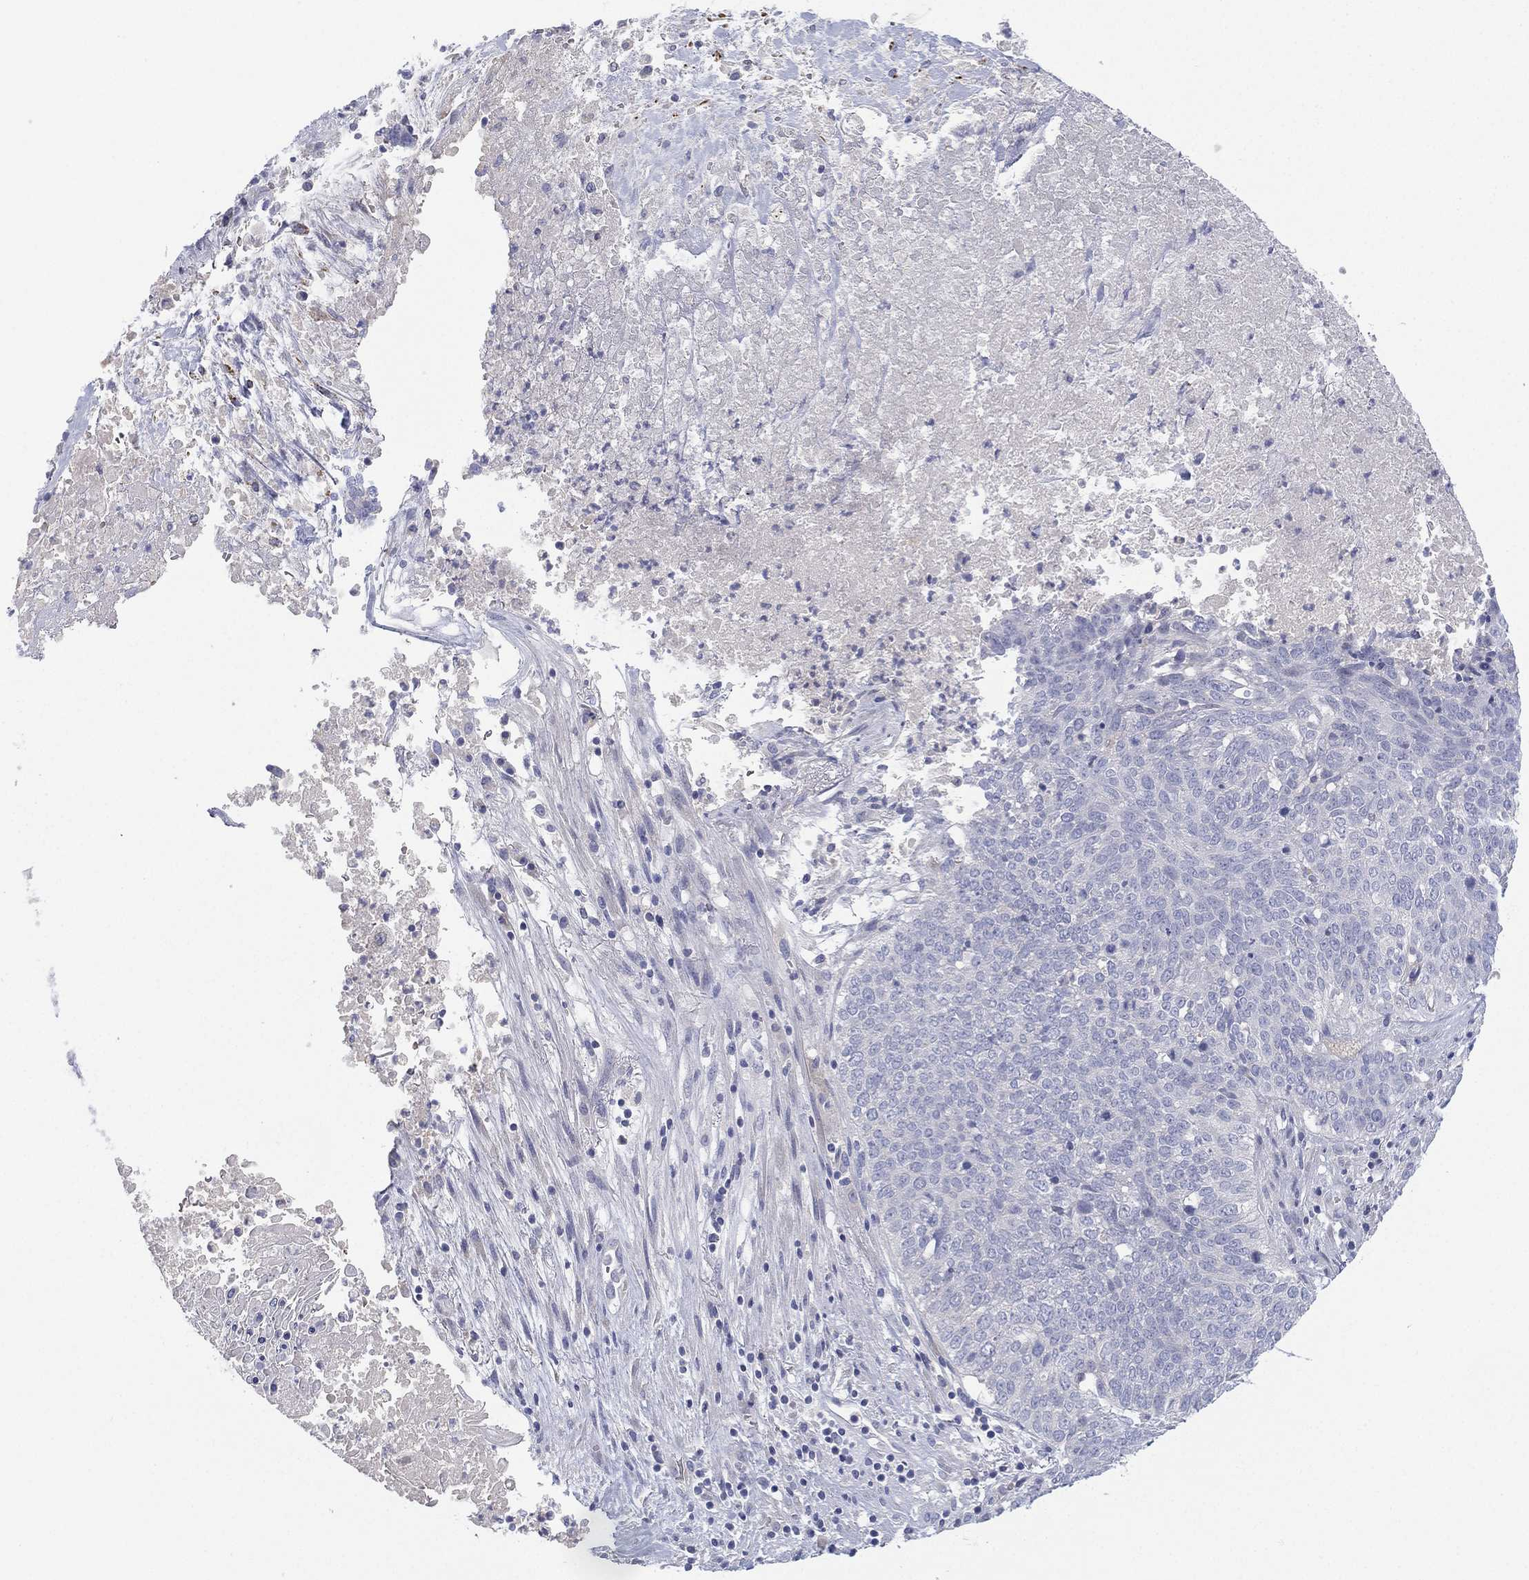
{"staining": {"intensity": "negative", "quantity": "none", "location": "none"}, "tissue": "lung cancer", "cell_type": "Tumor cells", "image_type": "cancer", "snomed": [{"axis": "morphology", "description": "Squamous cell carcinoma, NOS"}, {"axis": "topography", "description": "Lung"}], "caption": "The histopathology image exhibits no significant positivity in tumor cells of lung squamous cell carcinoma.", "gene": "CYP2D6", "patient": {"sex": "male", "age": 64}}